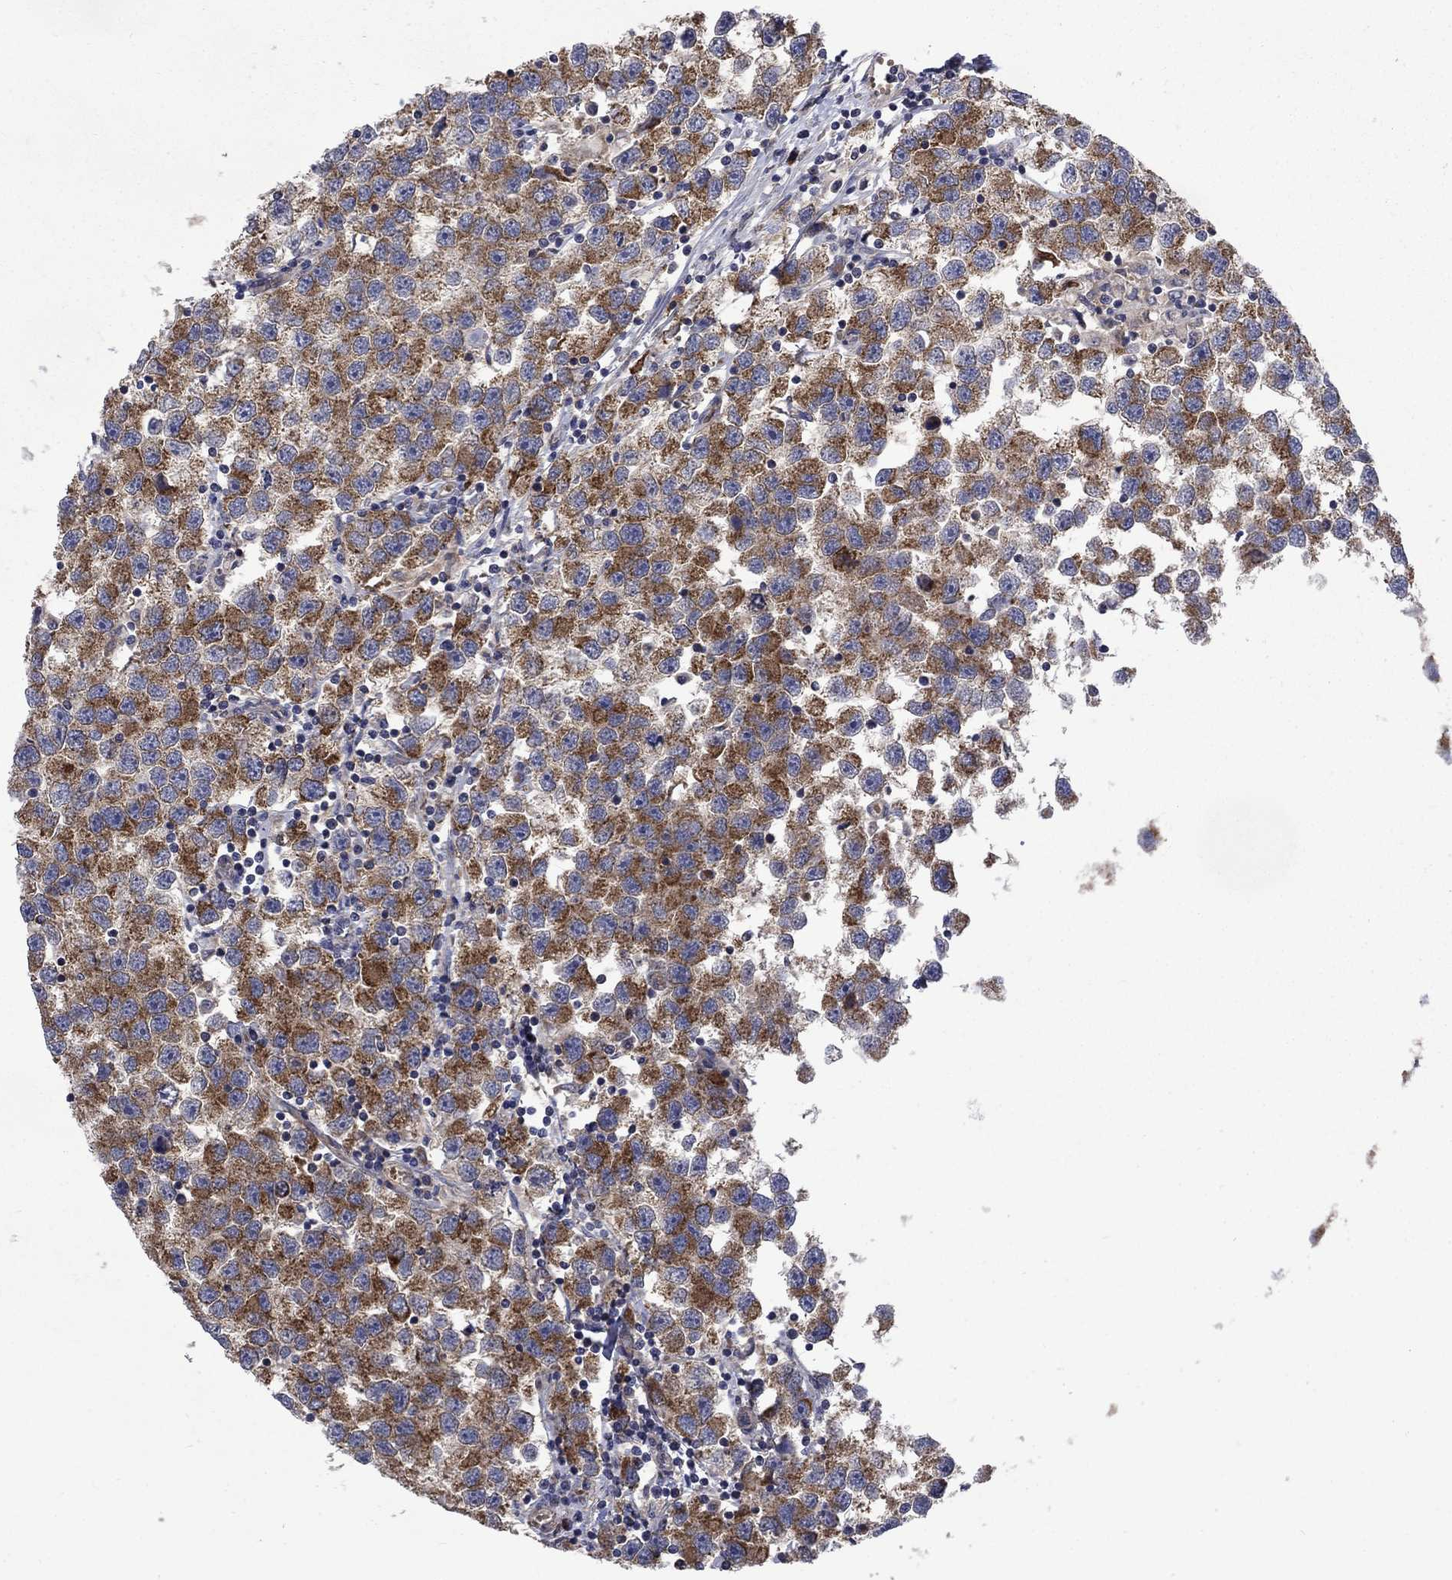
{"staining": {"intensity": "strong", "quantity": "25%-75%", "location": "cytoplasmic/membranous"}, "tissue": "testis cancer", "cell_type": "Tumor cells", "image_type": "cancer", "snomed": [{"axis": "morphology", "description": "Seminoma, NOS"}, {"axis": "topography", "description": "Testis"}], "caption": "Immunohistochemical staining of seminoma (testis) exhibits high levels of strong cytoplasmic/membranous positivity in approximately 25%-75% of tumor cells.", "gene": "HSPA12A", "patient": {"sex": "male", "age": 26}}